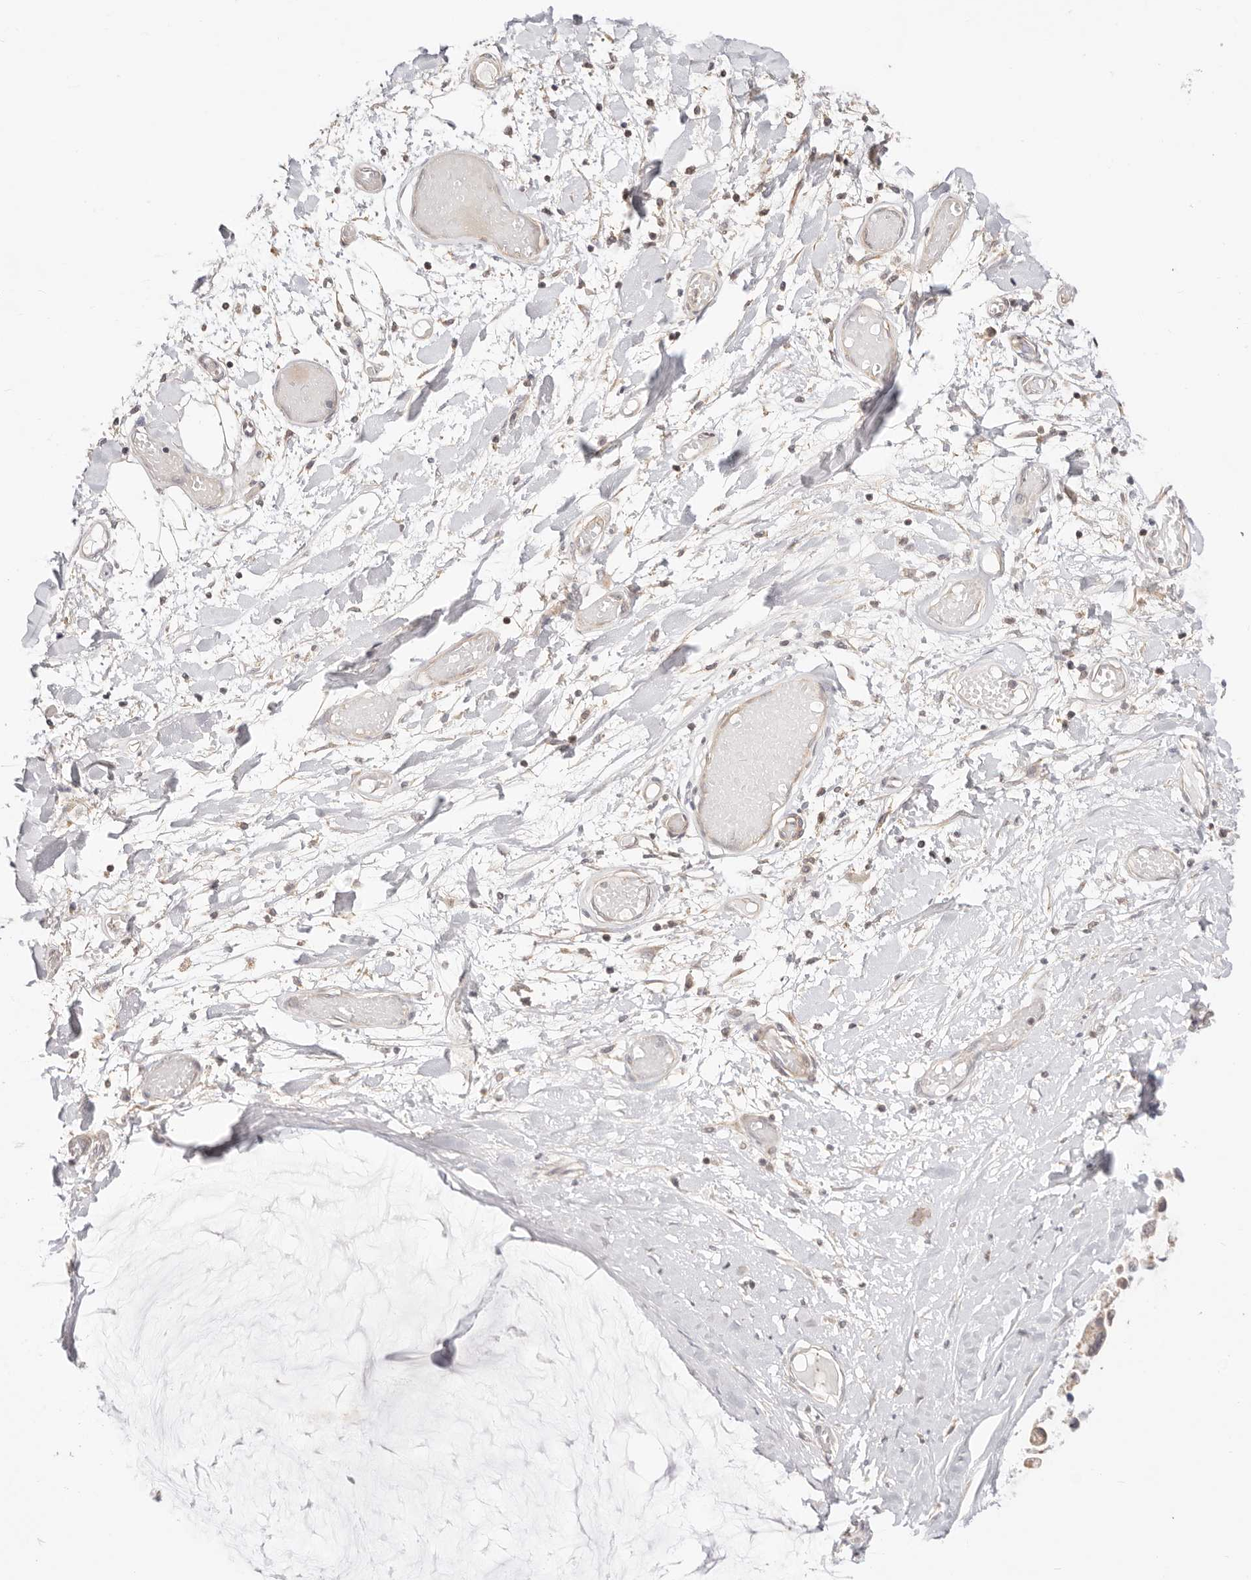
{"staining": {"intensity": "weak", "quantity": ">75%", "location": "cytoplasmic/membranous"}, "tissue": "ovarian cancer", "cell_type": "Tumor cells", "image_type": "cancer", "snomed": [{"axis": "morphology", "description": "Cystadenocarcinoma, mucinous, NOS"}, {"axis": "topography", "description": "Ovary"}], "caption": "Immunohistochemistry (IHC) (DAB) staining of human ovarian cancer reveals weak cytoplasmic/membranous protein staining in approximately >75% of tumor cells. (DAB IHC with brightfield microscopy, high magnification).", "gene": "KCMF1", "patient": {"sex": "female", "age": 39}}